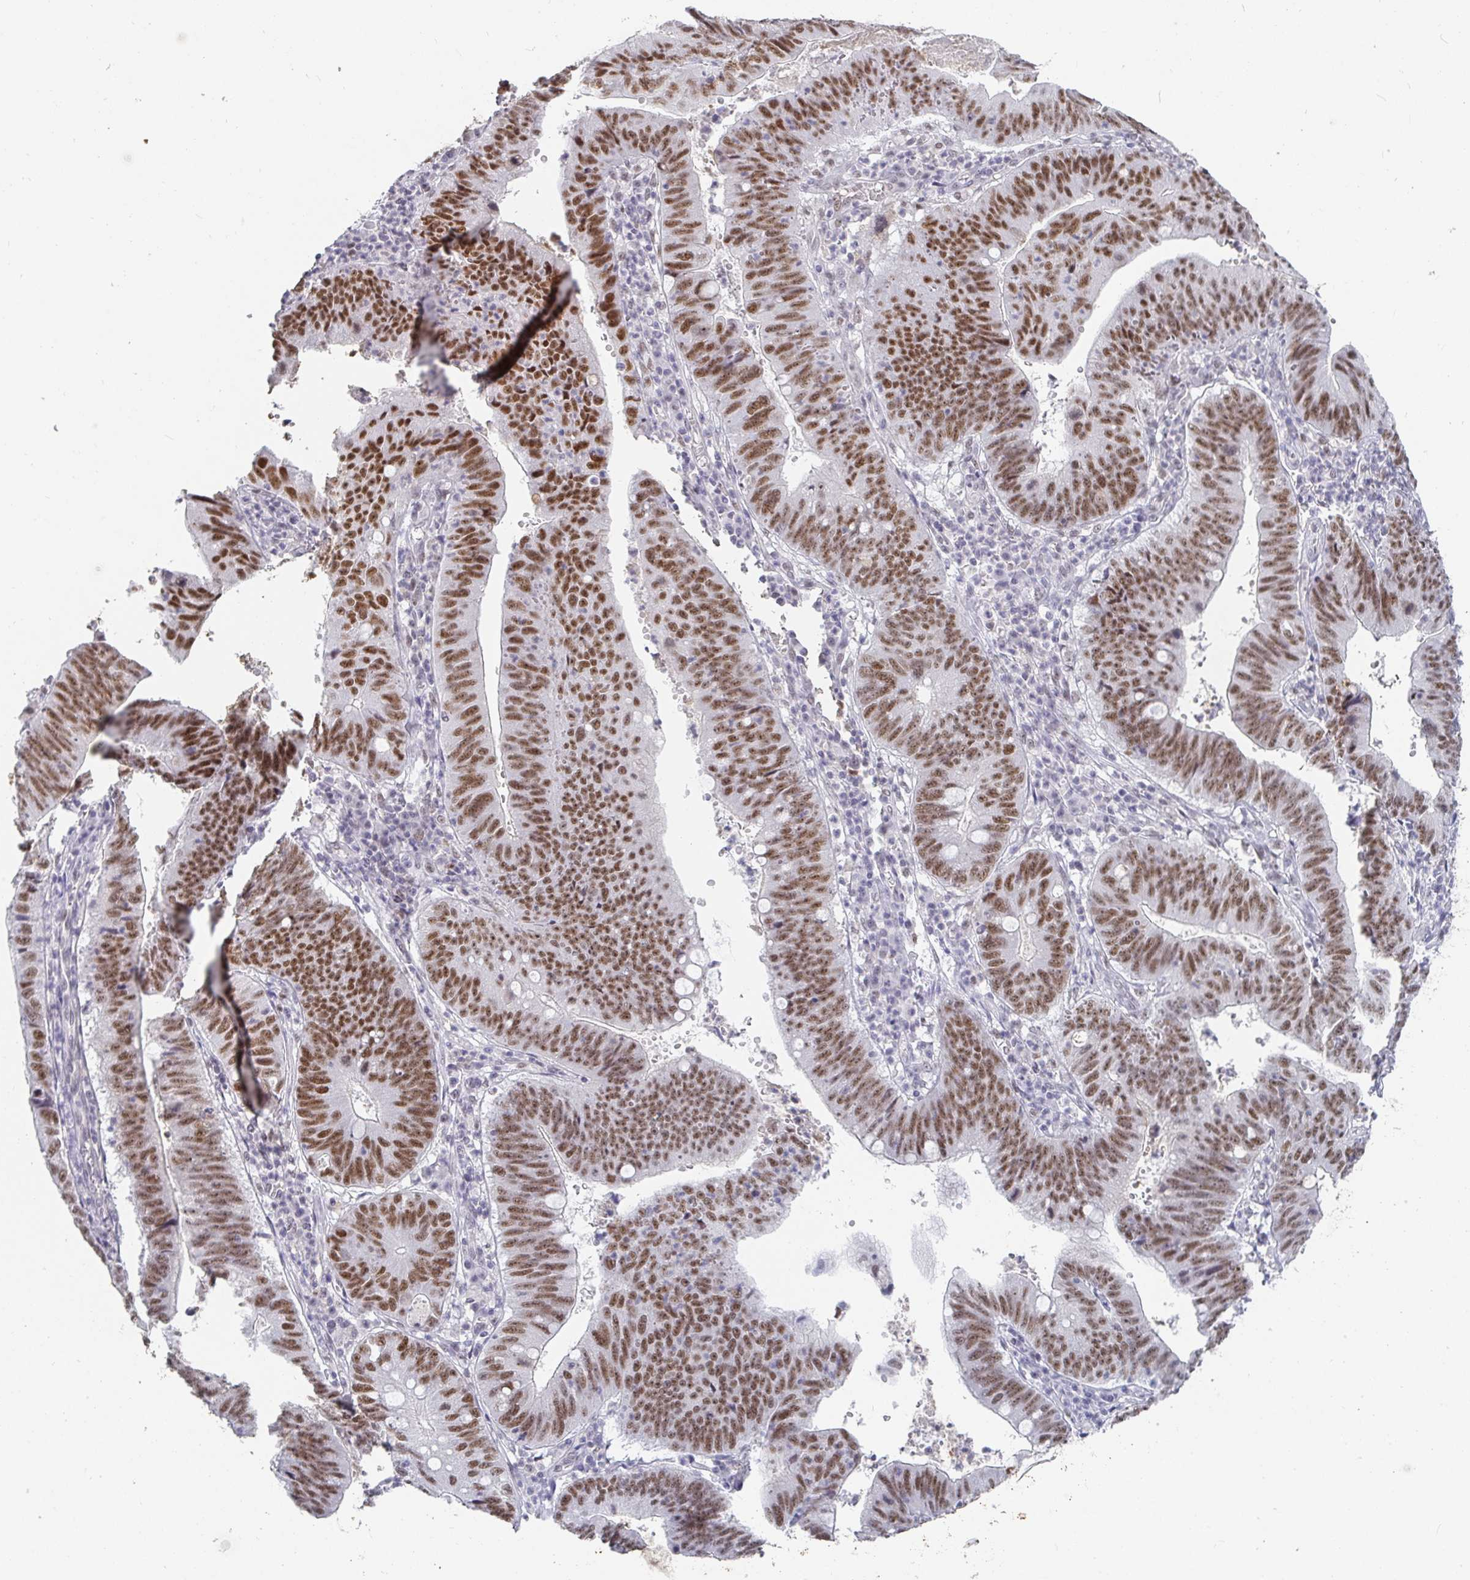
{"staining": {"intensity": "moderate", "quantity": ">75%", "location": "nuclear"}, "tissue": "stomach cancer", "cell_type": "Tumor cells", "image_type": "cancer", "snomed": [{"axis": "morphology", "description": "Adenocarcinoma, NOS"}, {"axis": "topography", "description": "Stomach"}], "caption": "Brown immunohistochemical staining in human stomach cancer (adenocarcinoma) reveals moderate nuclear positivity in approximately >75% of tumor cells.", "gene": "RCOR1", "patient": {"sex": "male", "age": 59}}